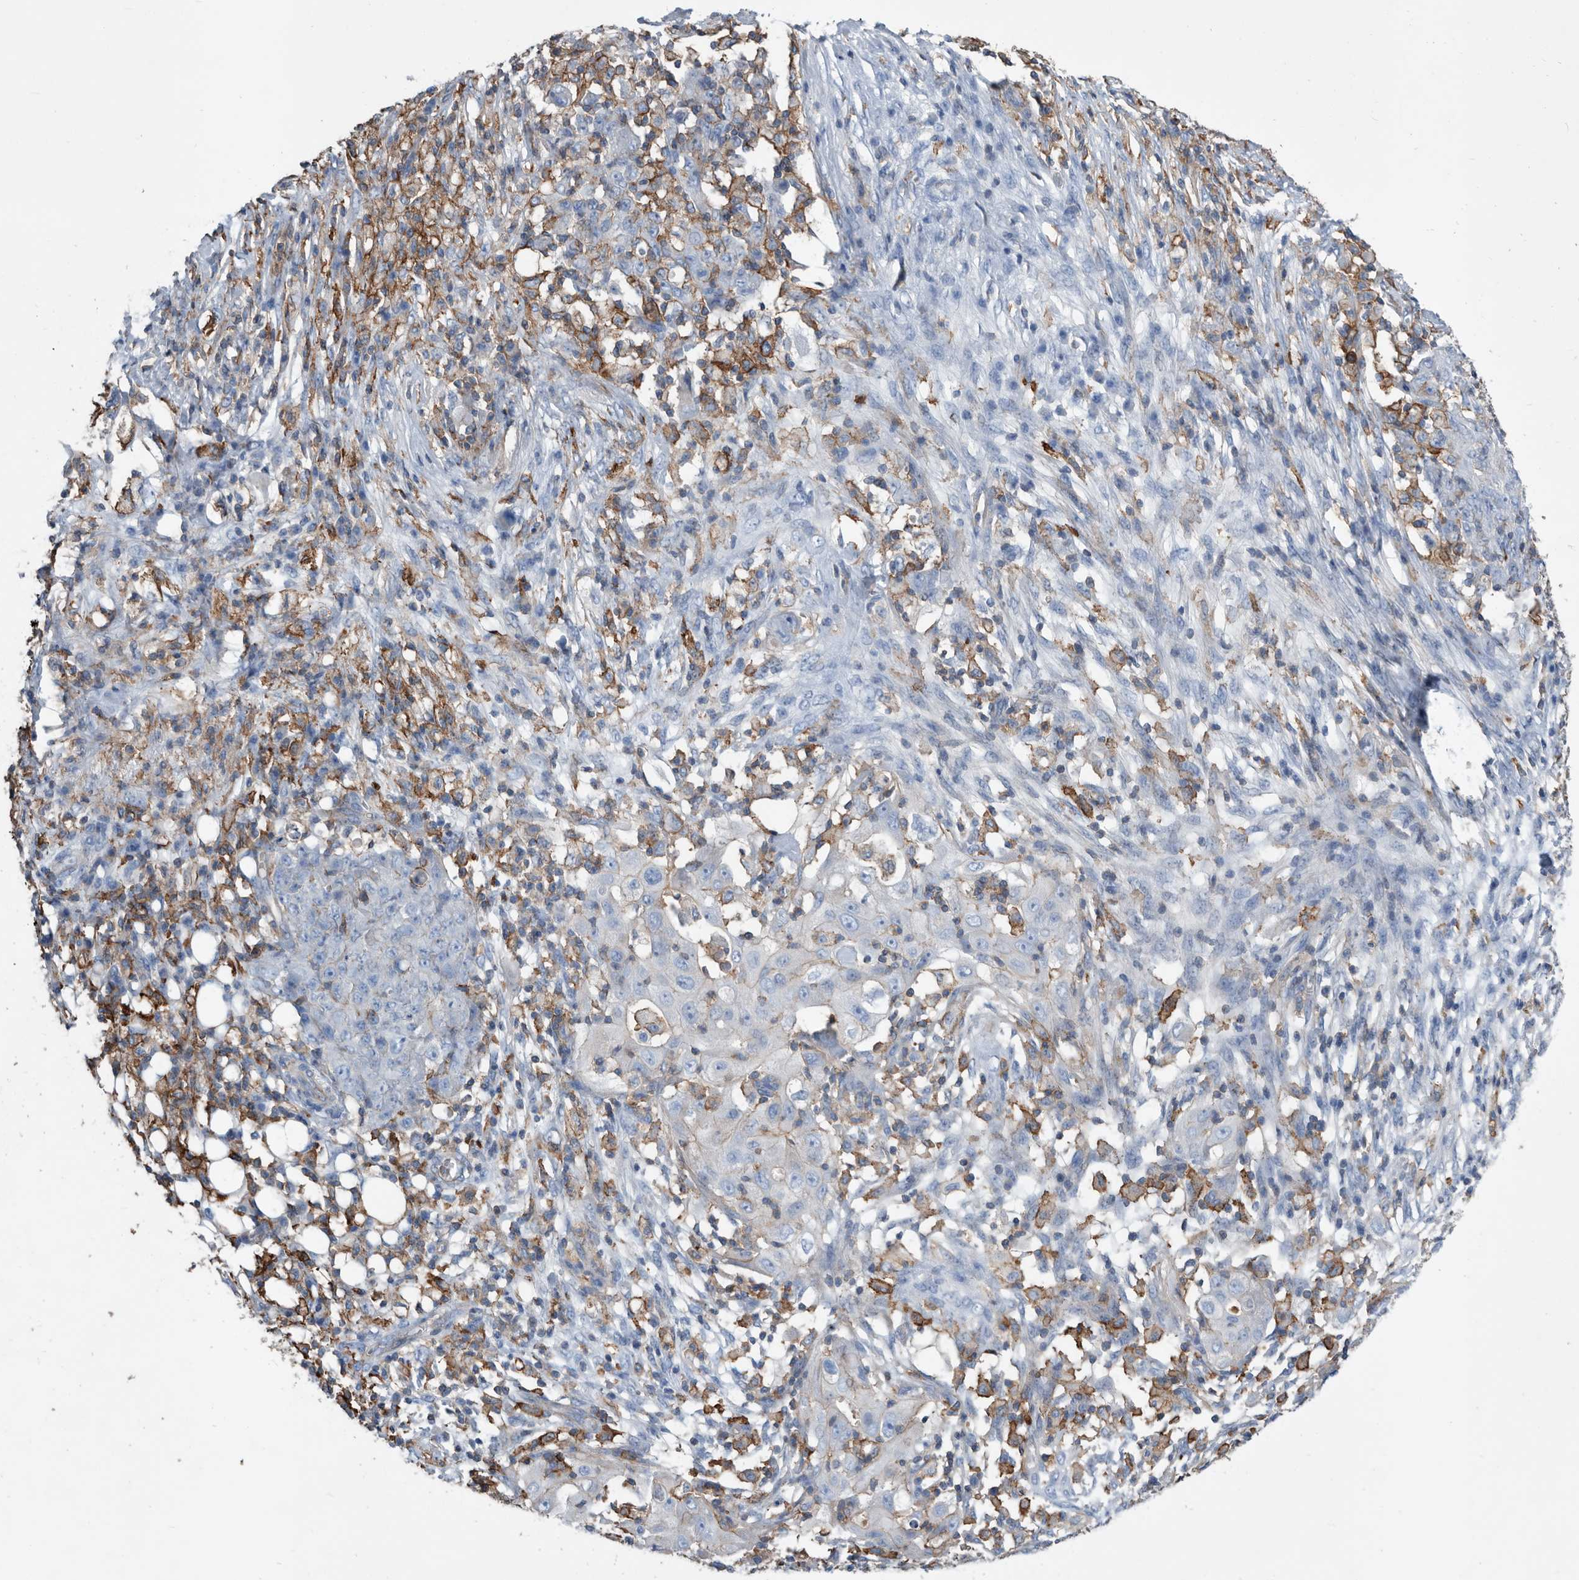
{"staining": {"intensity": "negative", "quantity": "none", "location": "none"}, "tissue": "ovarian cancer", "cell_type": "Tumor cells", "image_type": "cancer", "snomed": [{"axis": "morphology", "description": "Carcinoma, endometroid"}, {"axis": "topography", "description": "Ovary"}], "caption": "A high-resolution image shows IHC staining of ovarian cancer, which reveals no significant staining in tumor cells.", "gene": "MS4A4A", "patient": {"sex": "female", "age": 42}}